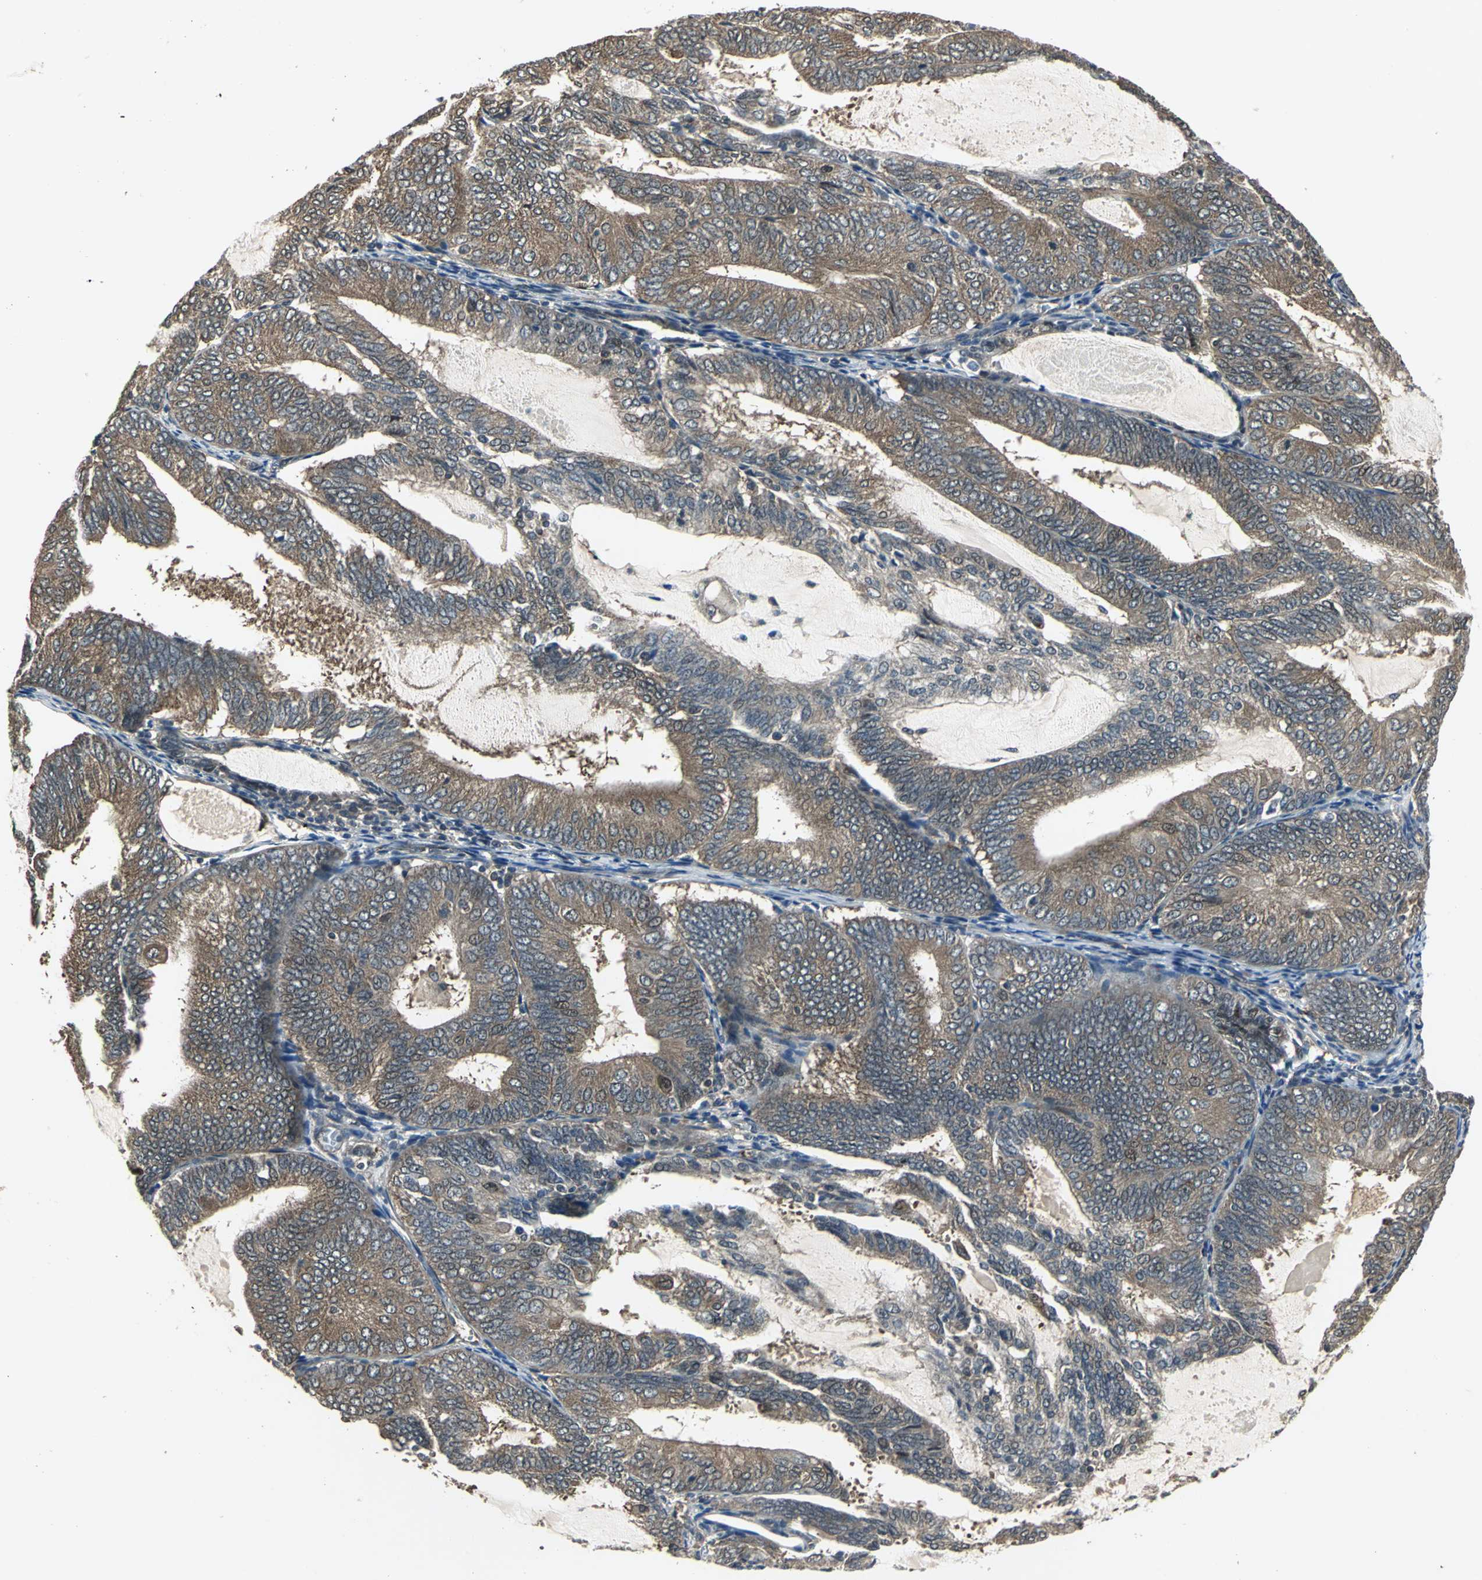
{"staining": {"intensity": "moderate", "quantity": ">75%", "location": "cytoplasmic/membranous"}, "tissue": "endometrial cancer", "cell_type": "Tumor cells", "image_type": "cancer", "snomed": [{"axis": "morphology", "description": "Adenocarcinoma, NOS"}, {"axis": "topography", "description": "Endometrium"}], "caption": "An IHC image of tumor tissue is shown. Protein staining in brown shows moderate cytoplasmic/membranous positivity in endometrial cancer within tumor cells. The protein of interest is stained brown, and the nuclei are stained in blue (DAB IHC with brightfield microscopy, high magnification).", "gene": "PFDN1", "patient": {"sex": "female", "age": 81}}